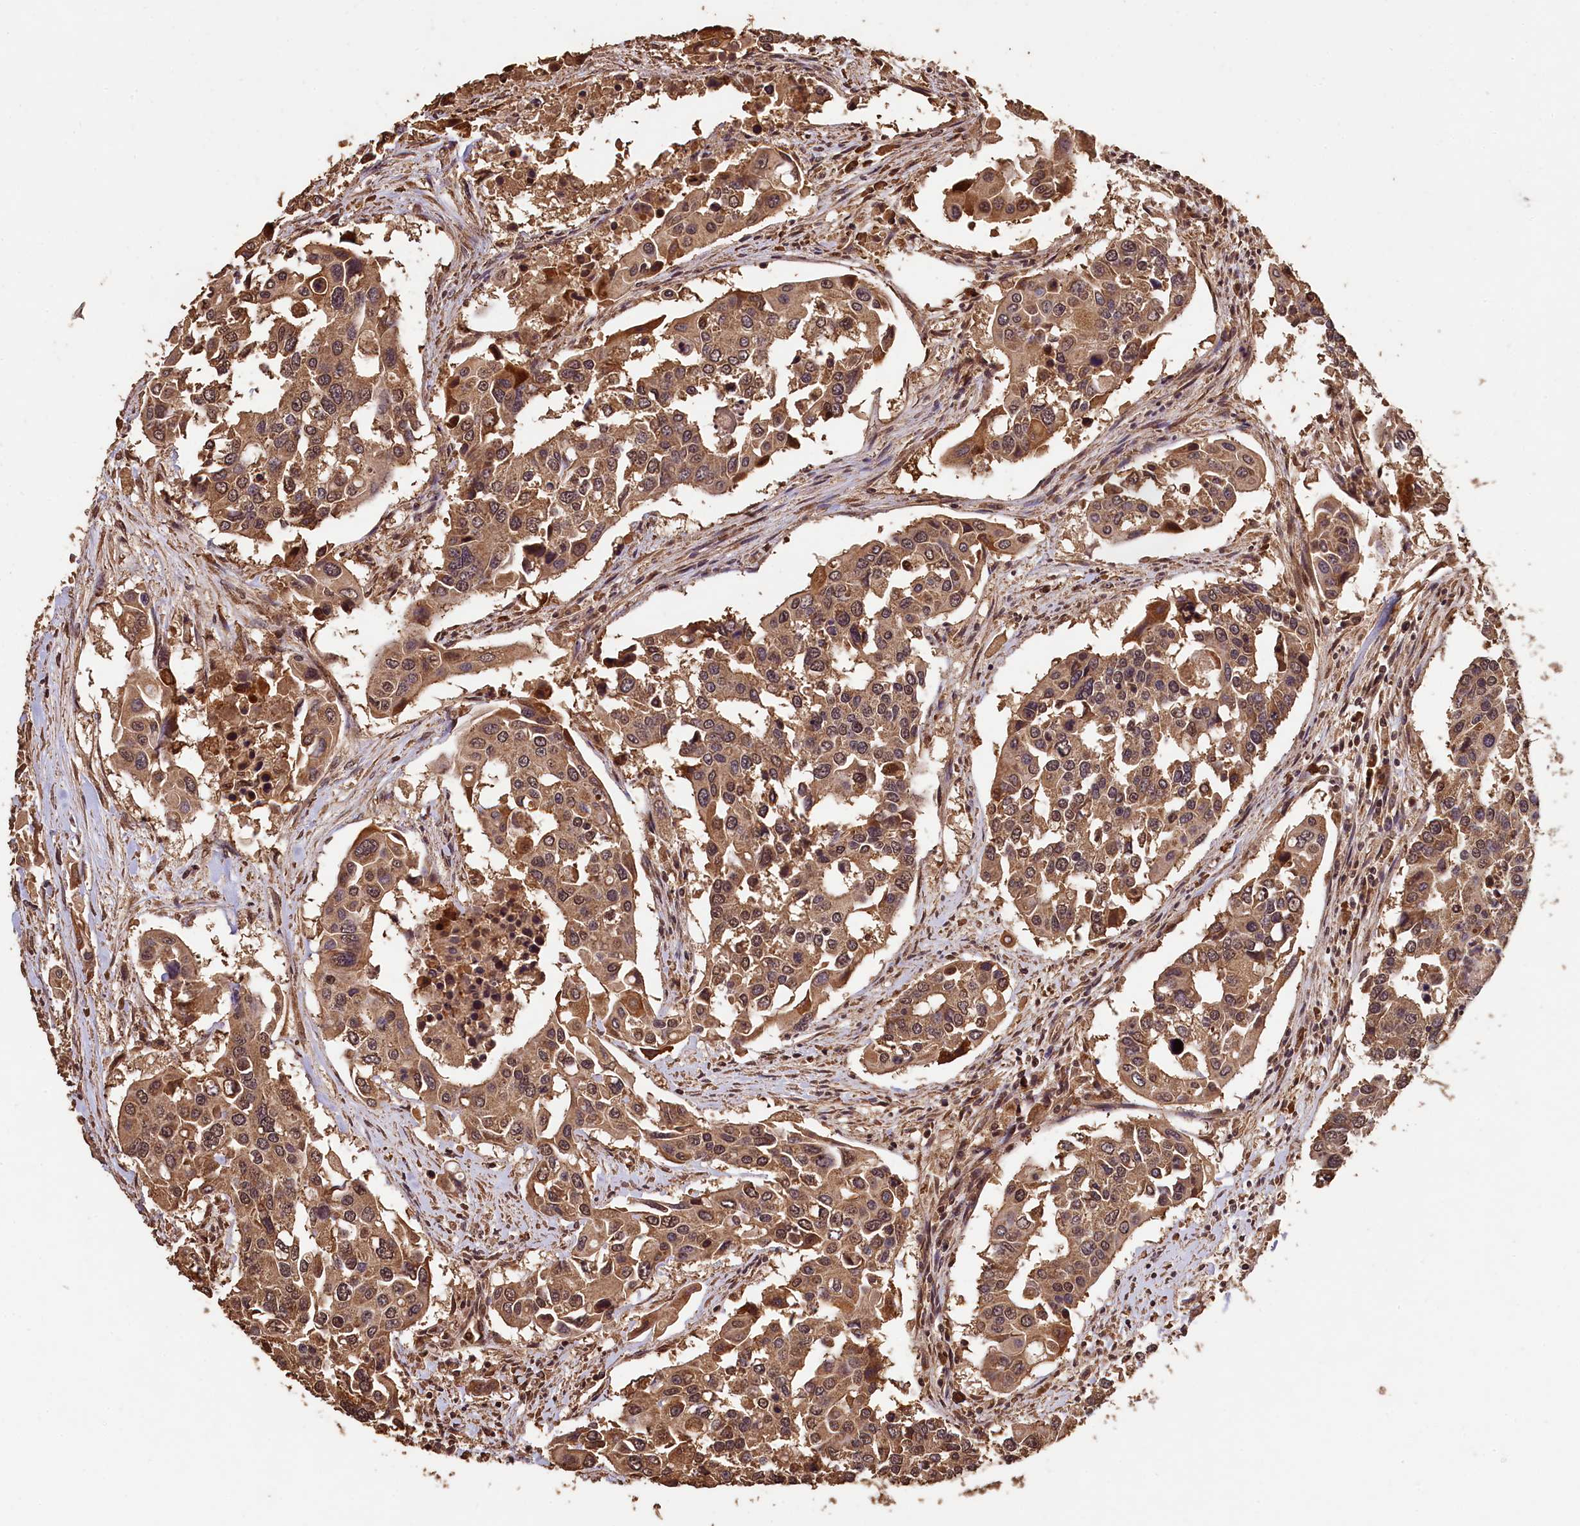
{"staining": {"intensity": "moderate", "quantity": ">75%", "location": "cytoplasmic/membranous,nuclear"}, "tissue": "colorectal cancer", "cell_type": "Tumor cells", "image_type": "cancer", "snomed": [{"axis": "morphology", "description": "Adenocarcinoma, NOS"}, {"axis": "topography", "description": "Colon"}], "caption": "Protein expression analysis of human colorectal cancer reveals moderate cytoplasmic/membranous and nuclear positivity in approximately >75% of tumor cells.", "gene": "CEP57L1", "patient": {"sex": "male", "age": 77}}